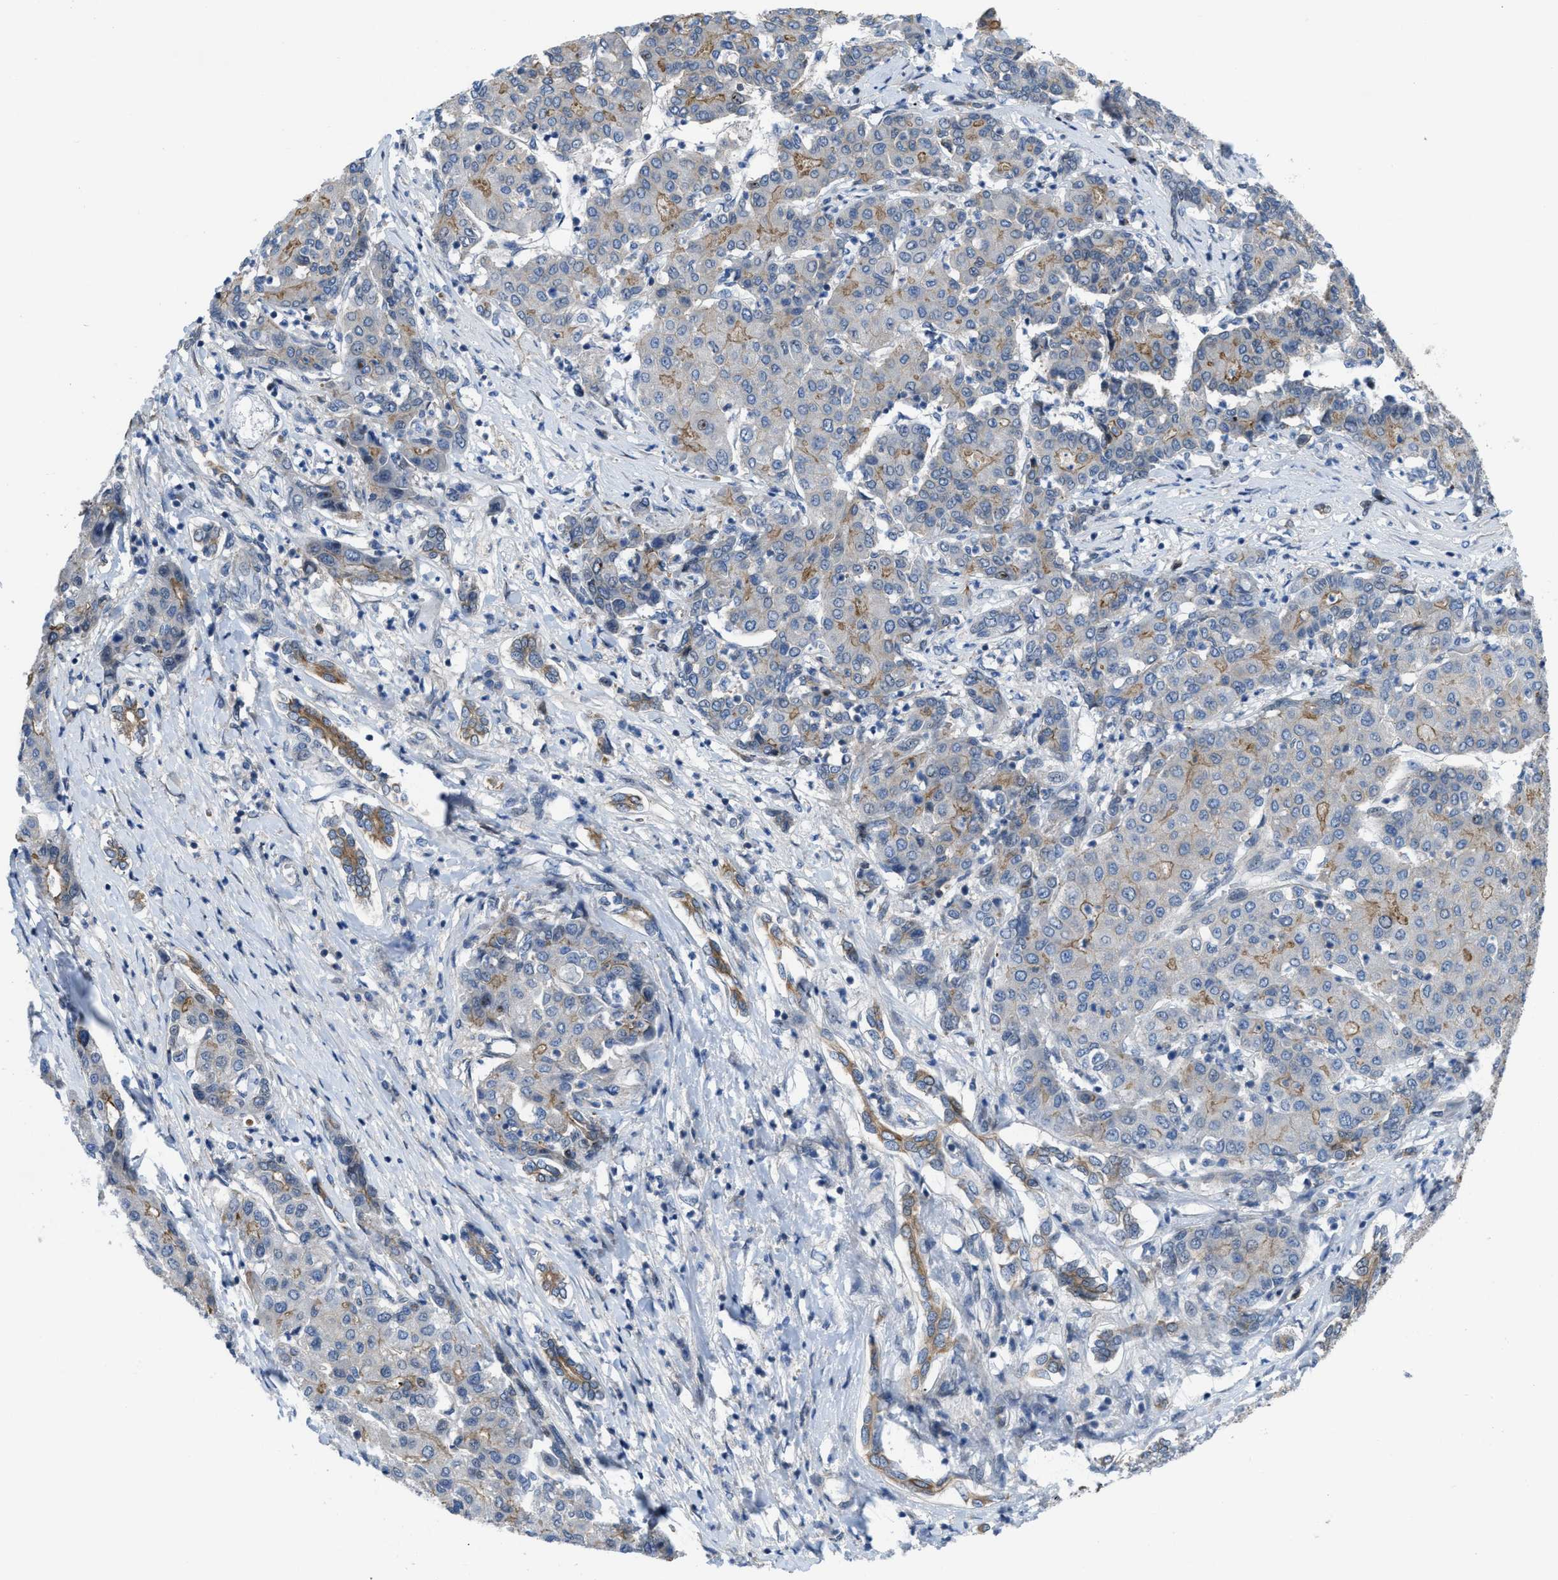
{"staining": {"intensity": "moderate", "quantity": "25%-75%", "location": "cytoplasmic/membranous"}, "tissue": "liver cancer", "cell_type": "Tumor cells", "image_type": "cancer", "snomed": [{"axis": "morphology", "description": "Carcinoma, Hepatocellular, NOS"}, {"axis": "topography", "description": "Liver"}], "caption": "There is medium levels of moderate cytoplasmic/membranous expression in tumor cells of liver cancer, as demonstrated by immunohistochemical staining (brown color).", "gene": "MYO18A", "patient": {"sex": "male", "age": 65}}